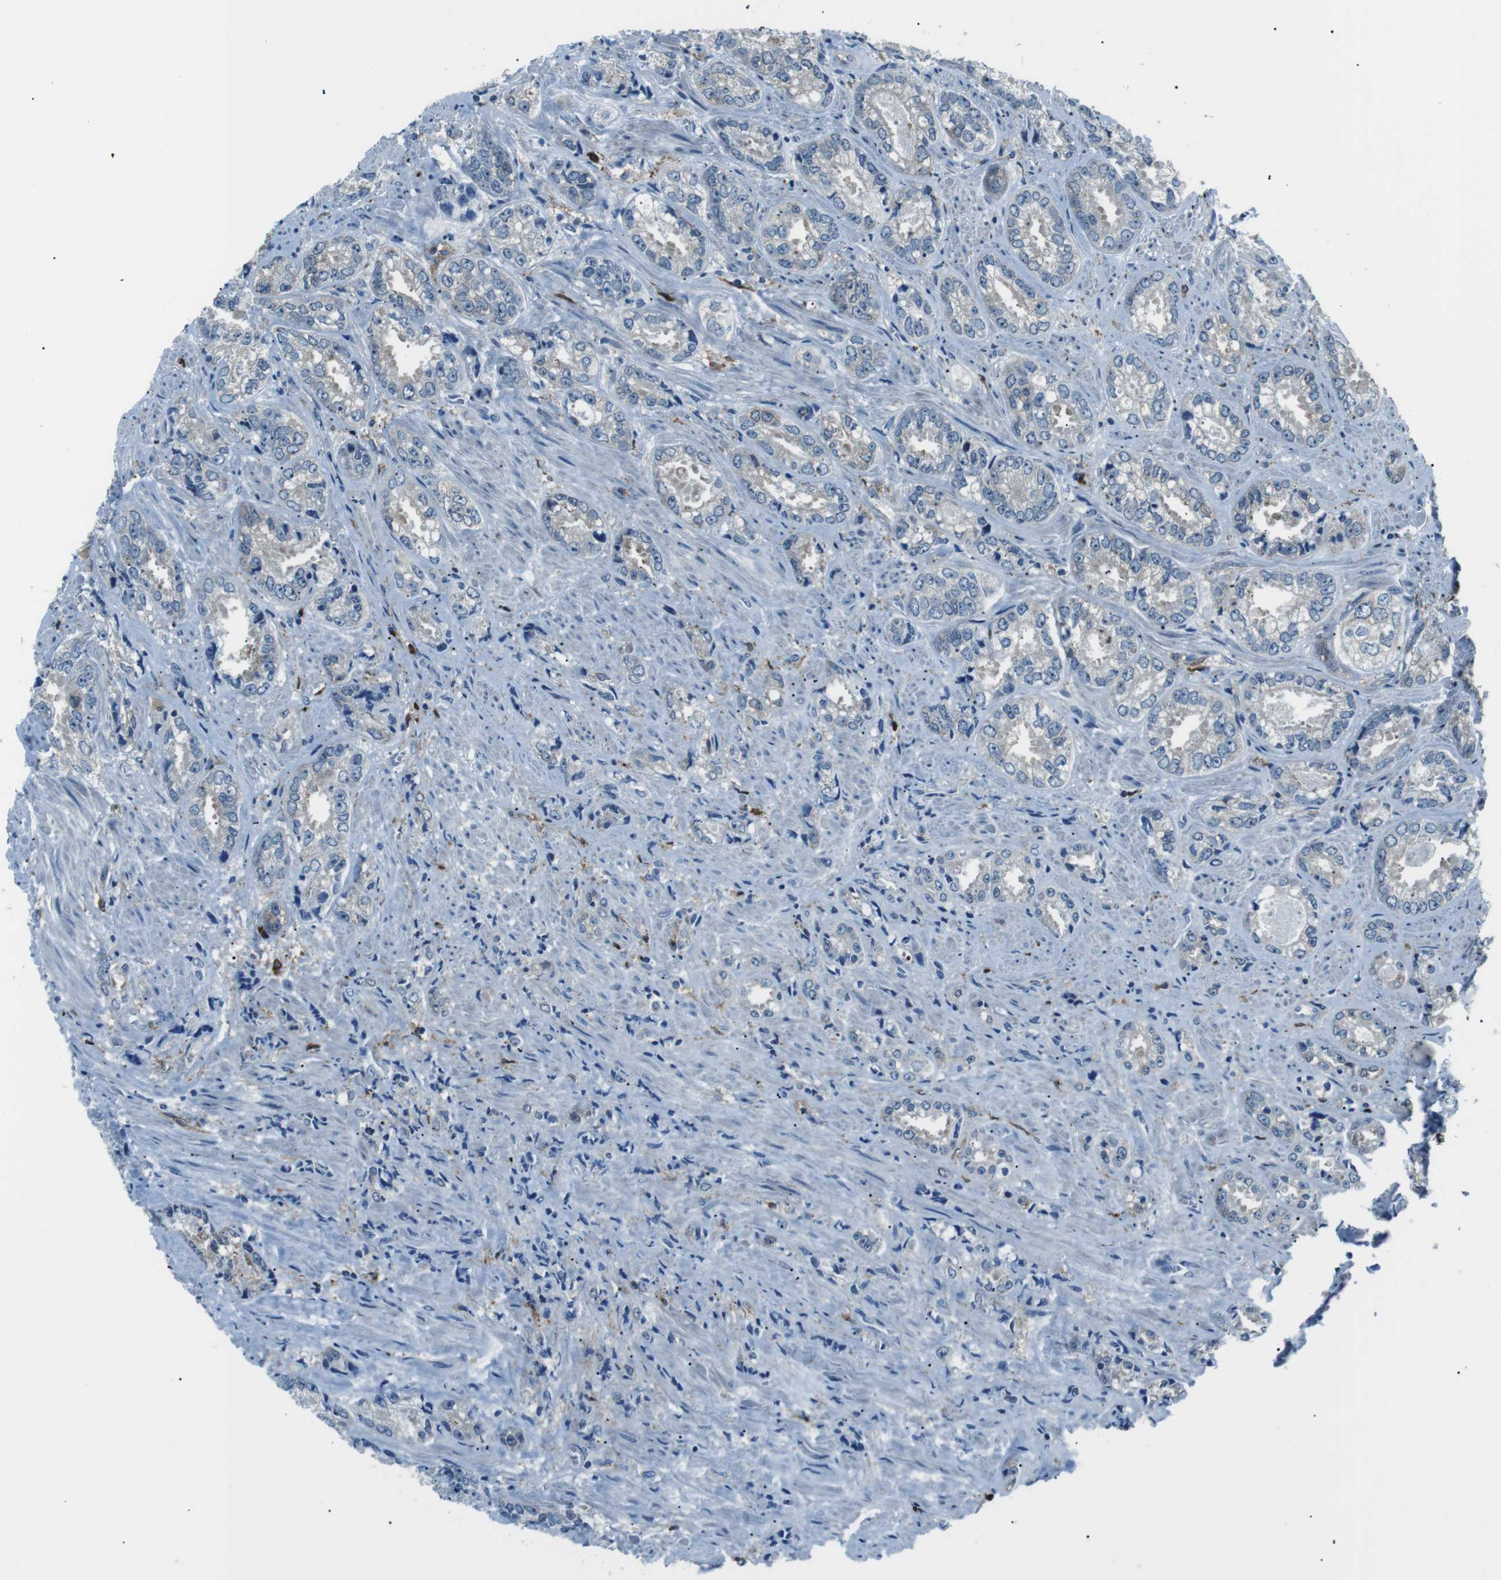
{"staining": {"intensity": "weak", "quantity": "<25%", "location": "cytoplasmic/membranous"}, "tissue": "prostate cancer", "cell_type": "Tumor cells", "image_type": "cancer", "snomed": [{"axis": "morphology", "description": "Adenocarcinoma, High grade"}, {"axis": "topography", "description": "Prostate"}], "caption": "DAB (3,3'-diaminobenzidine) immunohistochemical staining of prostate cancer displays no significant staining in tumor cells.", "gene": "BLNK", "patient": {"sex": "male", "age": 61}}